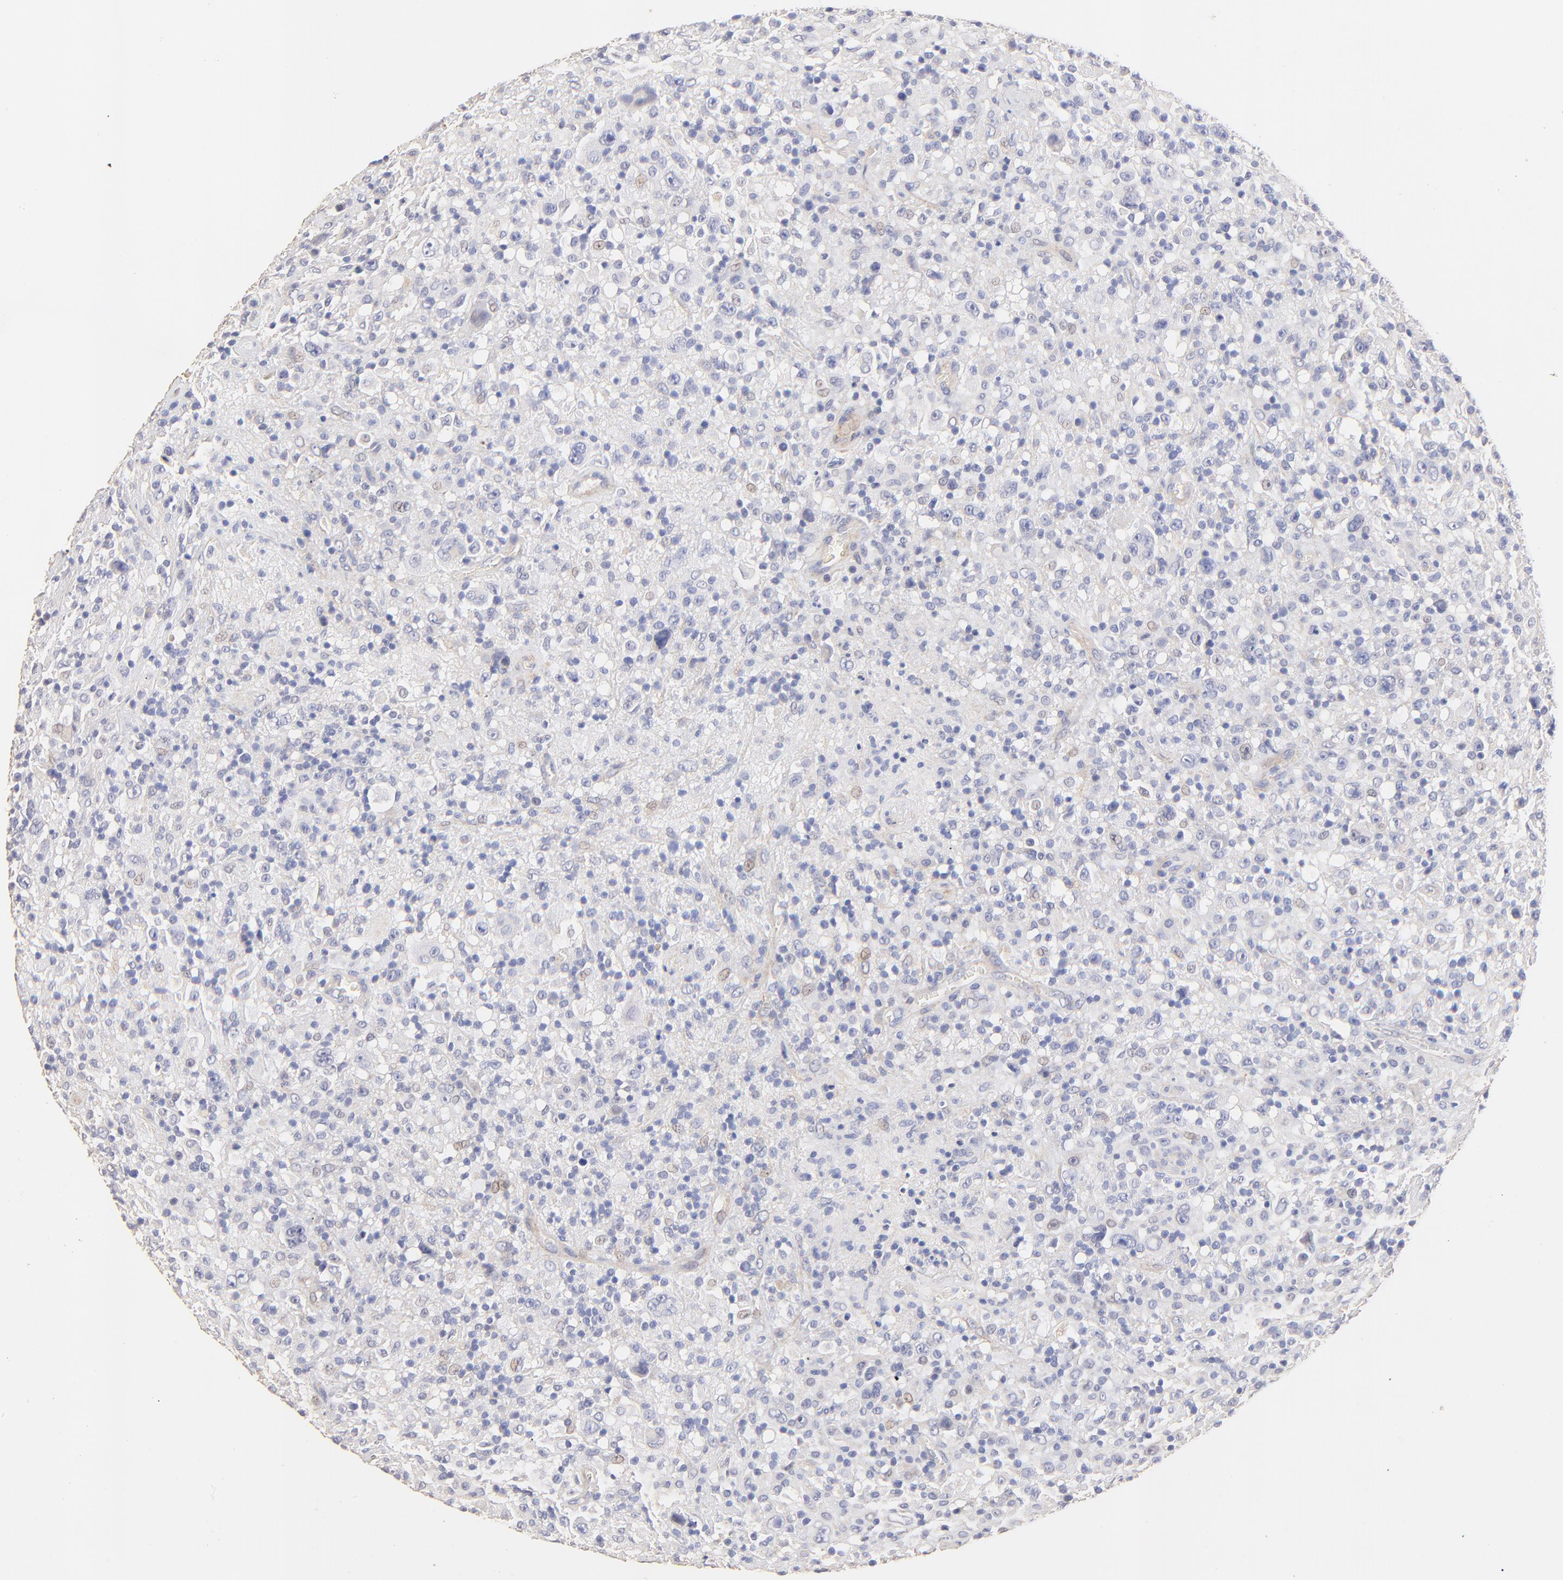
{"staining": {"intensity": "weak", "quantity": "<25%", "location": "nuclear"}, "tissue": "lymphoma", "cell_type": "Tumor cells", "image_type": "cancer", "snomed": [{"axis": "morphology", "description": "Hodgkin's disease, NOS"}, {"axis": "topography", "description": "Lymph node"}], "caption": "This is an immunohistochemistry (IHC) micrograph of human lymphoma. There is no staining in tumor cells.", "gene": "ACTRT1", "patient": {"sex": "male", "age": 46}}